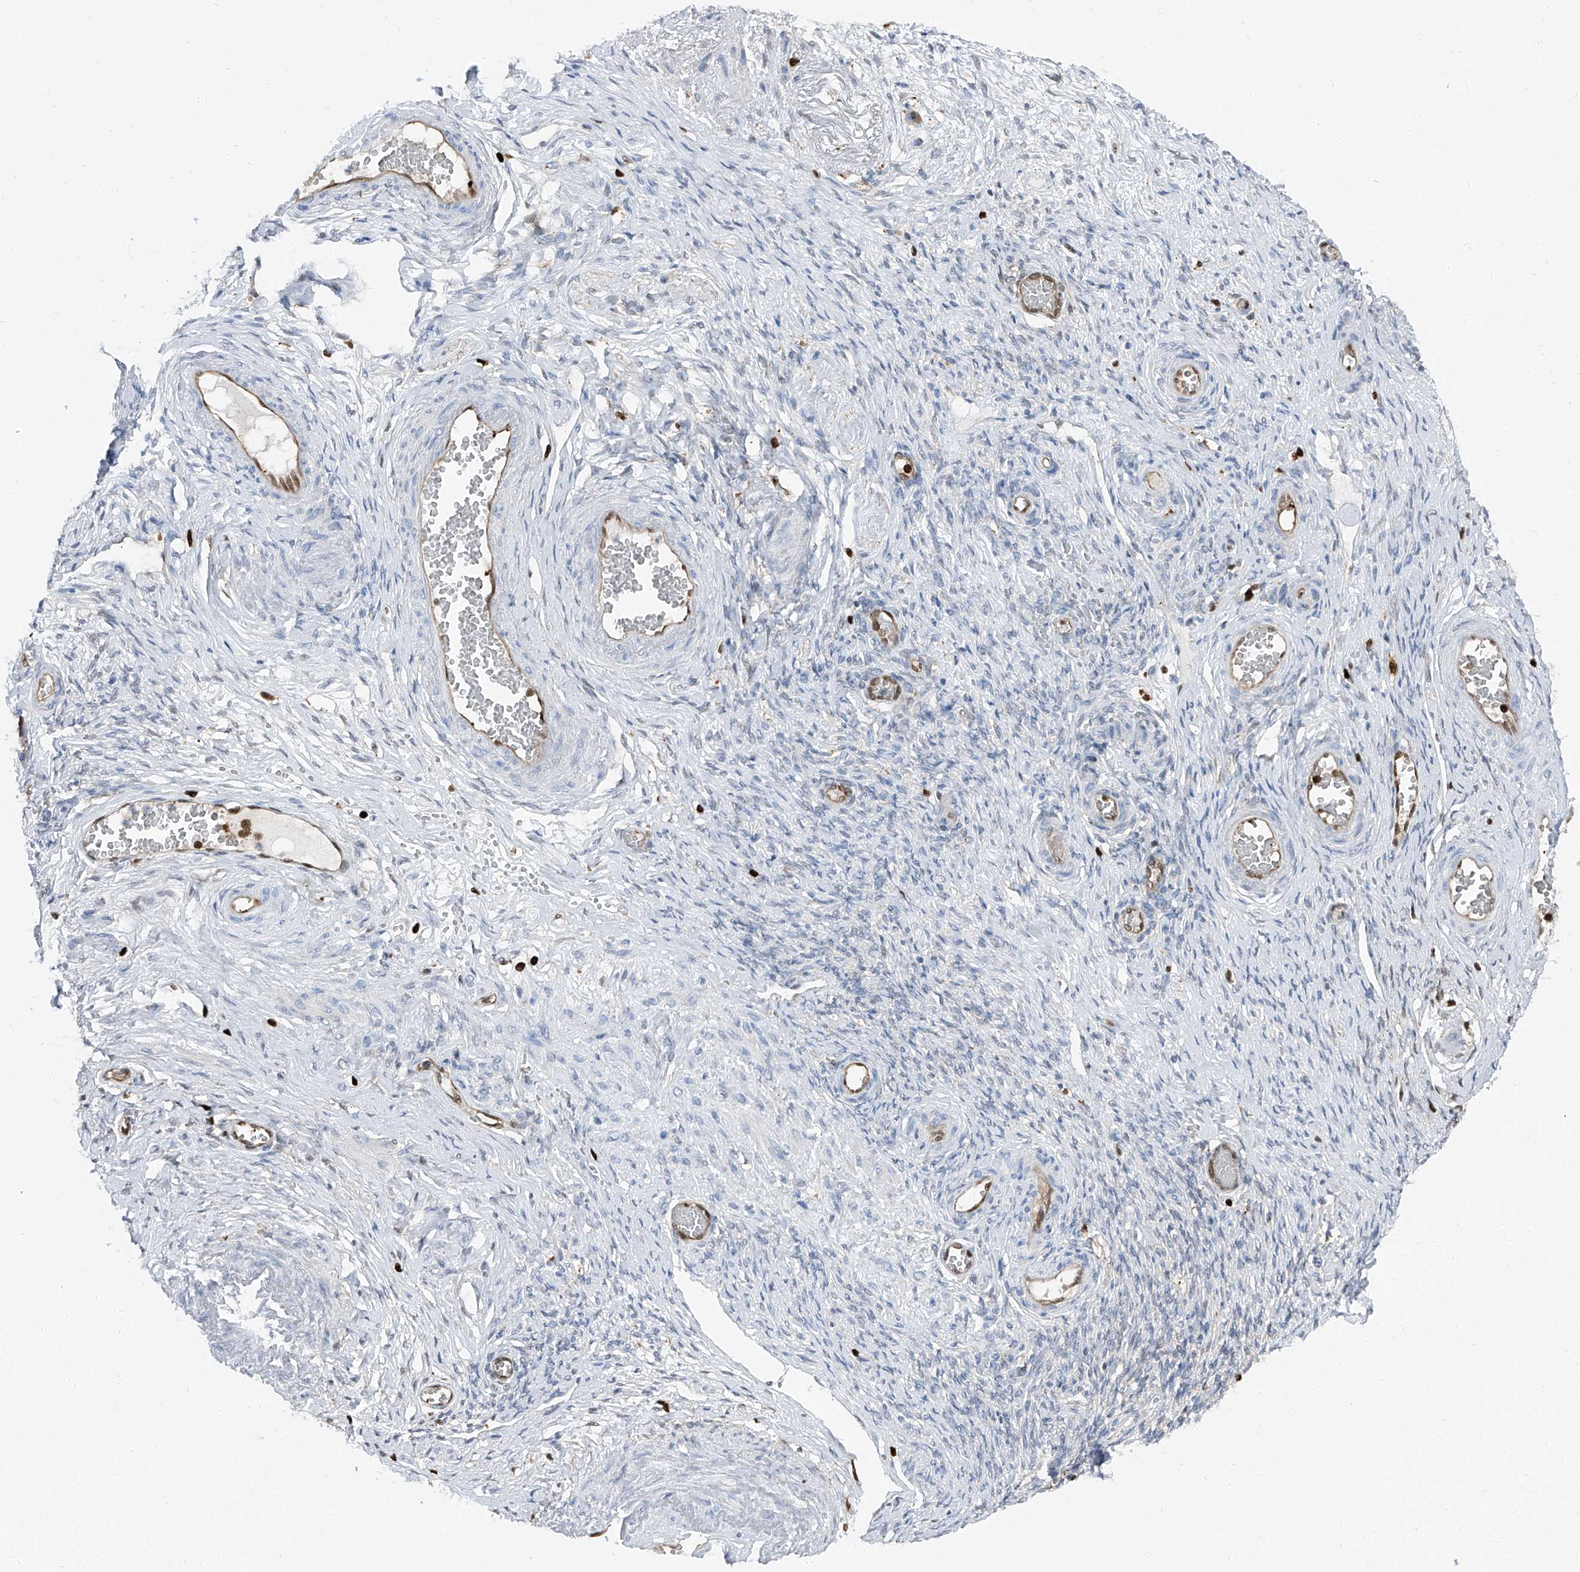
{"staining": {"intensity": "negative", "quantity": "none", "location": "none"}, "tissue": "adipose tissue", "cell_type": "Adipocytes", "image_type": "normal", "snomed": [{"axis": "morphology", "description": "Normal tissue, NOS"}, {"axis": "topography", "description": "Vascular tissue"}, {"axis": "topography", "description": "Fallopian tube"}, {"axis": "topography", "description": "Ovary"}], "caption": "High magnification brightfield microscopy of benign adipose tissue stained with DAB (brown) and counterstained with hematoxylin (blue): adipocytes show no significant staining. The staining is performed using DAB brown chromogen with nuclei counter-stained in using hematoxylin.", "gene": "PSMB10", "patient": {"sex": "female", "age": 67}}